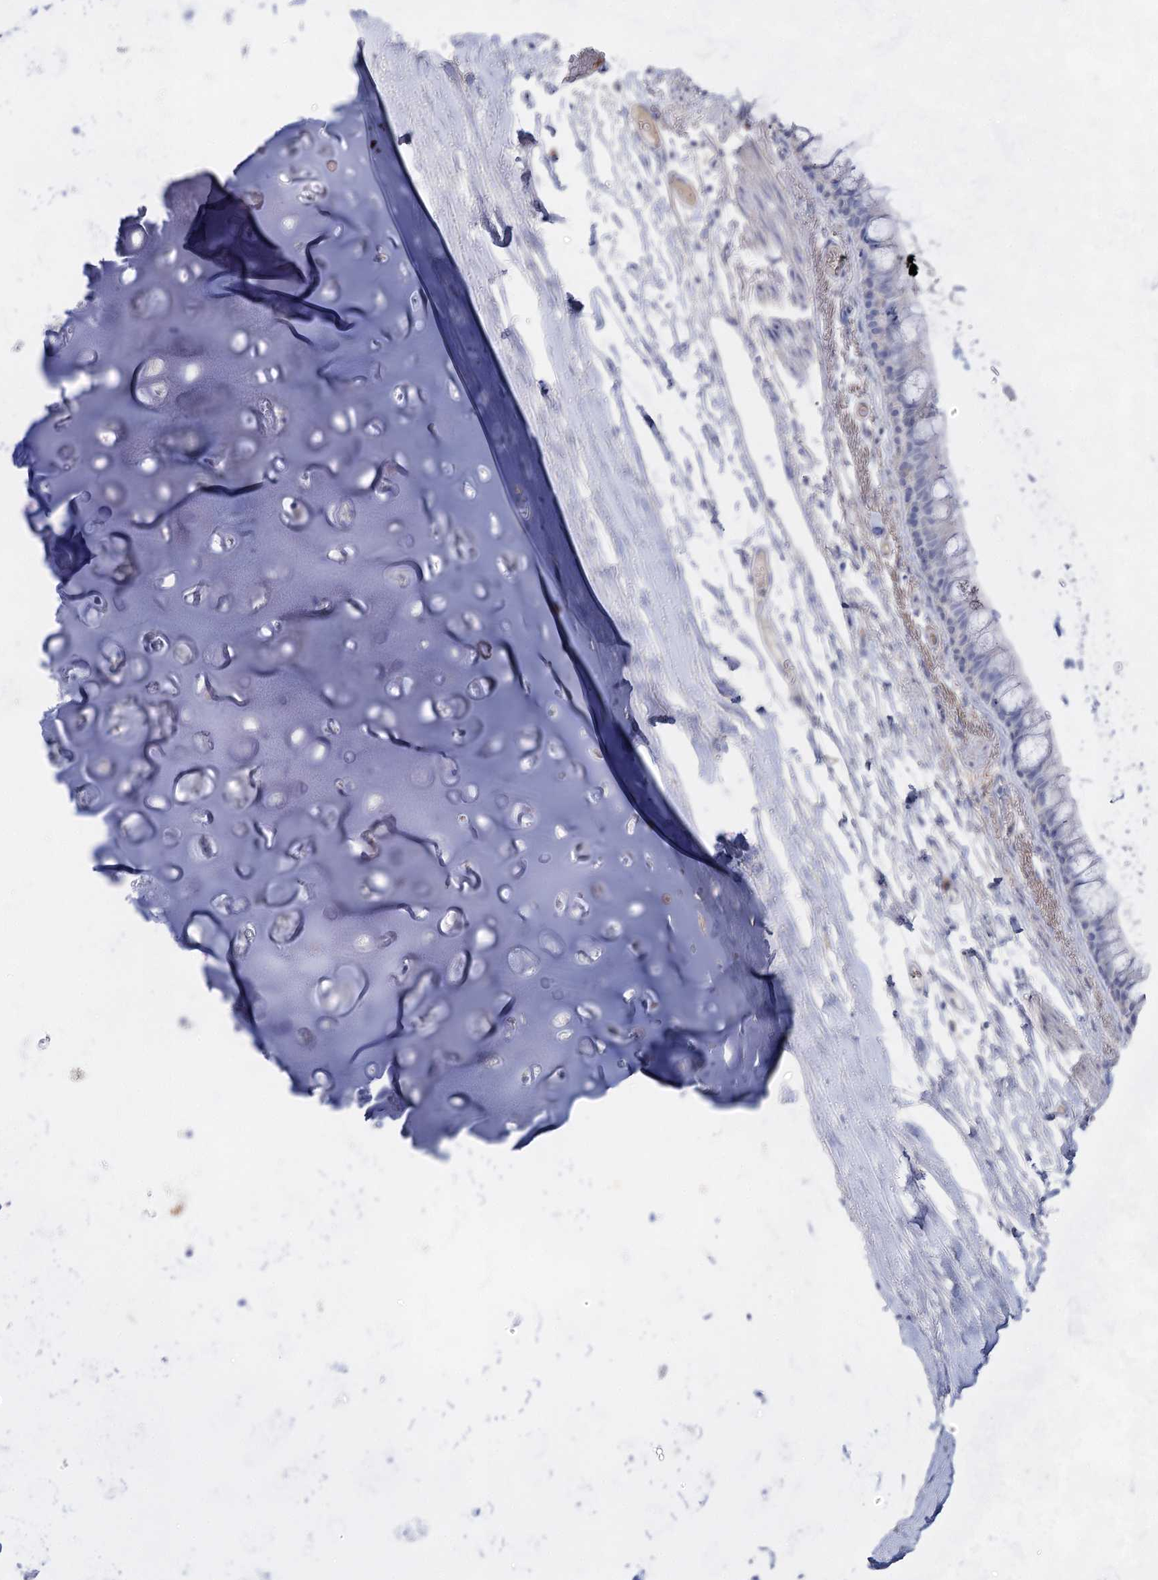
{"staining": {"intensity": "negative", "quantity": "none", "location": "none"}, "tissue": "bronchus", "cell_type": "Respiratory epithelial cells", "image_type": "normal", "snomed": [{"axis": "morphology", "description": "Normal tissue, NOS"}, {"axis": "topography", "description": "Cartilage tissue"}], "caption": "An image of bronchus stained for a protein demonstrates no brown staining in respiratory epithelial cells.", "gene": "ACRV1", "patient": {"sex": "male", "age": 63}}